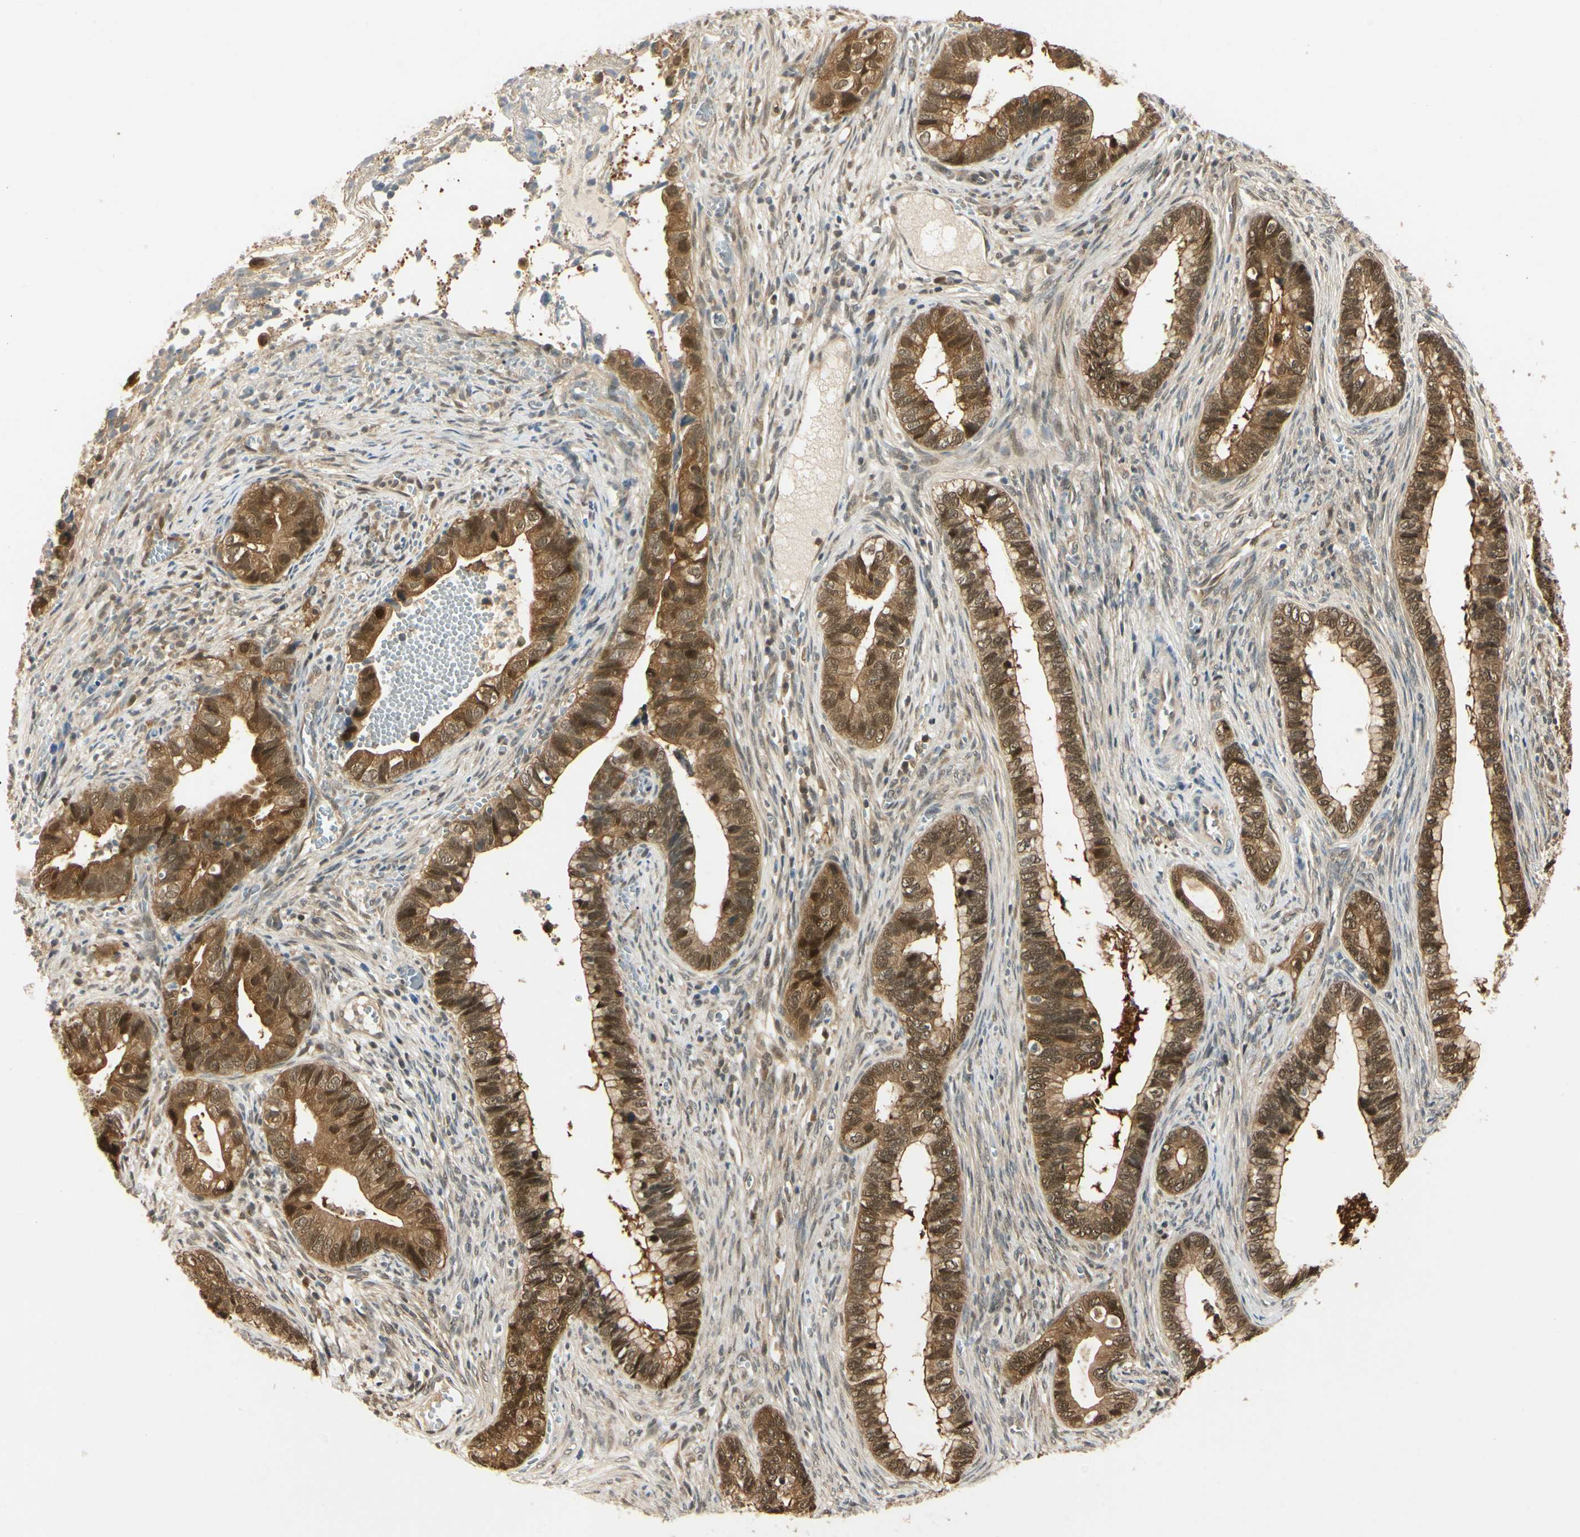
{"staining": {"intensity": "strong", "quantity": ">75%", "location": "cytoplasmic/membranous,nuclear"}, "tissue": "cervical cancer", "cell_type": "Tumor cells", "image_type": "cancer", "snomed": [{"axis": "morphology", "description": "Adenocarcinoma, NOS"}, {"axis": "topography", "description": "Cervix"}], "caption": "Cervical adenocarcinoma stained with a protein marker shows strong staining in tumor cells.", "gene": "UBE2Z", "patient": {"sex": "female", "age": 44}}